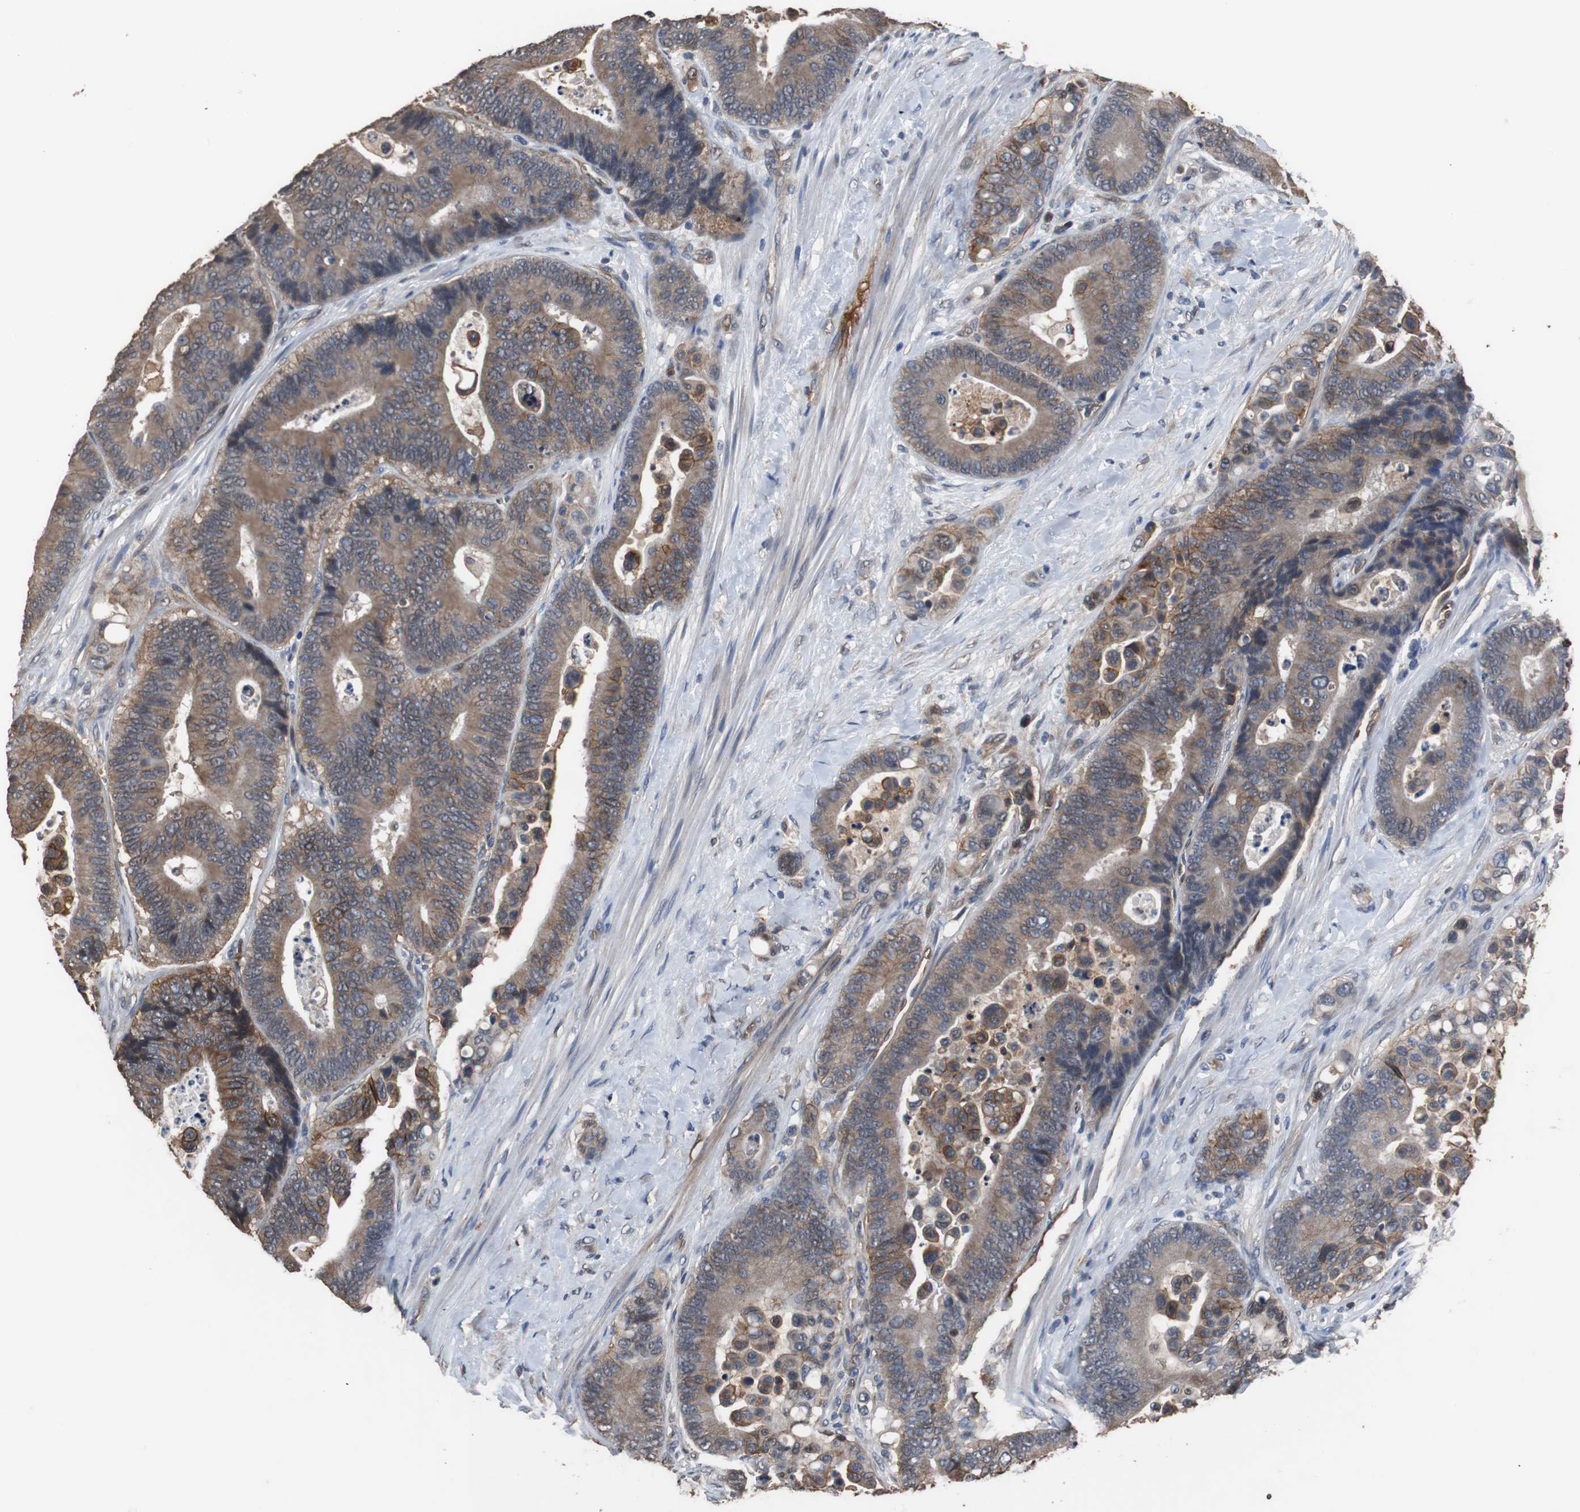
{"staining": {"intensity": "moderate", "quantity": ">75%", "location": "cytoplasmic/membranous"}, "tissue": "colorectal cancer", "cell_type": "Tumor cells", "image_type": "cancer", "snomed": [{"axis": "morphology", "description": "Normal tissue, NOS"}, {"axis": "morphology", "description": "Adenocarcinoma, NOS"}, {"axis": "topography", "description": "Colon"}], "caption": "Immunohistochemical staining of colorectal adenocarcinoma reveals medium levels of moderate cytoplasmic/membranous protein expression in about >75% of tumor cells.", "gene": "NDRG1", "patient": {"sex": "male", "age": 82}}